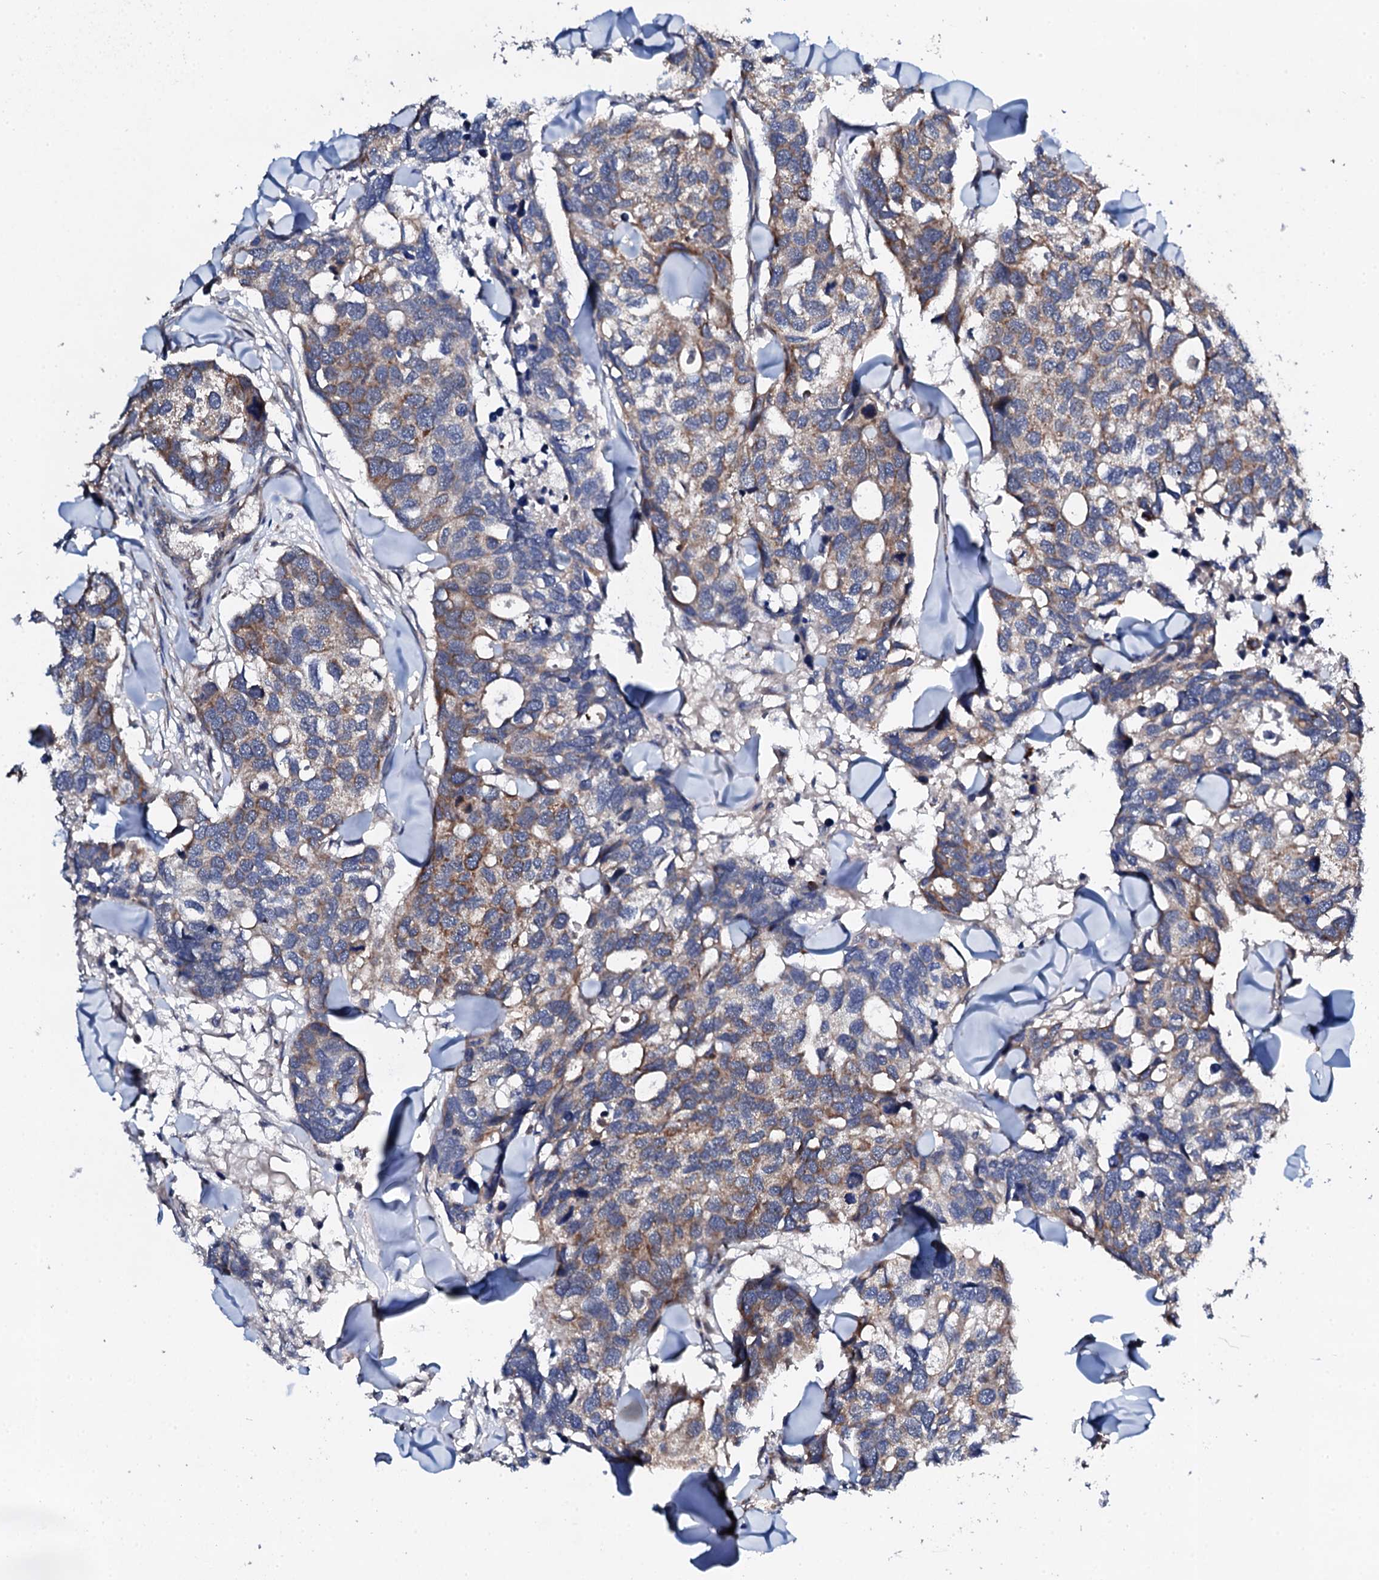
{"staining": {"intensity": "moderate", "quantity": "25%-75%", "location": "cytoplasmic/membranous"}, "tissue": "breast cancer", "cell_type": "Tumor cells", "image_type": "cancer", "snomed": [{"axis": "morphology", "description": "Duct carcinoma"}, {"axis": "topography", "description": "Breast"}], "caption": "Immunohistochemical staining of human intraductal carcinoma (breast) displays moderate cytoplasmic/membranous protein positivity in approximately 25%-75% of tumor cells.", "gene": "COG4", "patient": {"sex": "female", "age": 83}}